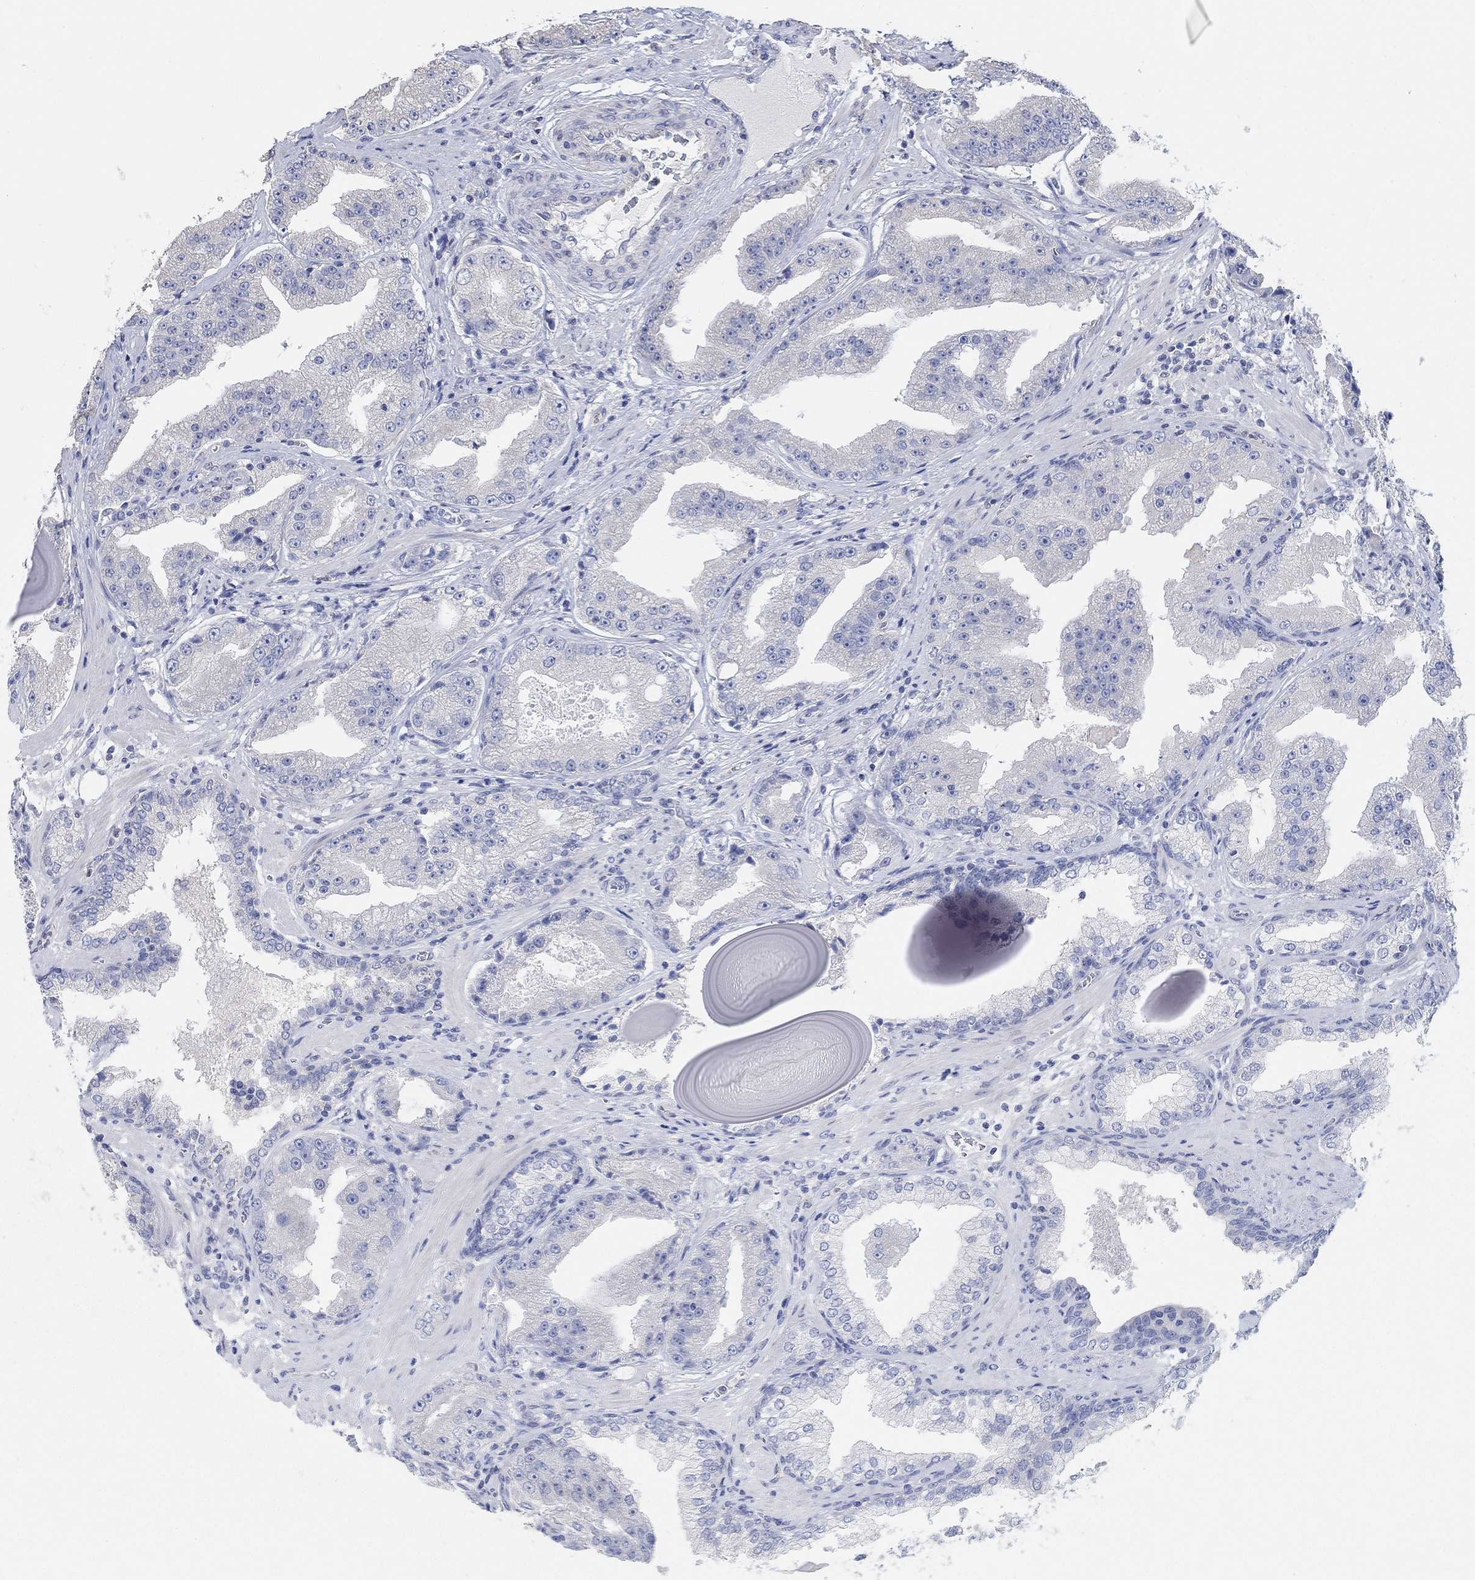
{"staining": {"intensity": "negative", "quantity": "none", "location": "none"}, "tissue": "prostate cancer", "cell_type": "Tumor cells", "image_type": "cancer", "snomed": [{"axis": "morphology", "description": "Adenocarcinoma, Low grade"}, {"axis": "topography", "description": "Prostate"}], "caption": "DAB (3,3'-diaminobenzidine) immunohistochemical staining of human prostate cancer (low-grade adenocarcinoma) exhibits no significant positivity in tumor cells.", "gene": "NLRP14", "patient": {"sex": "male", "age": 62}}